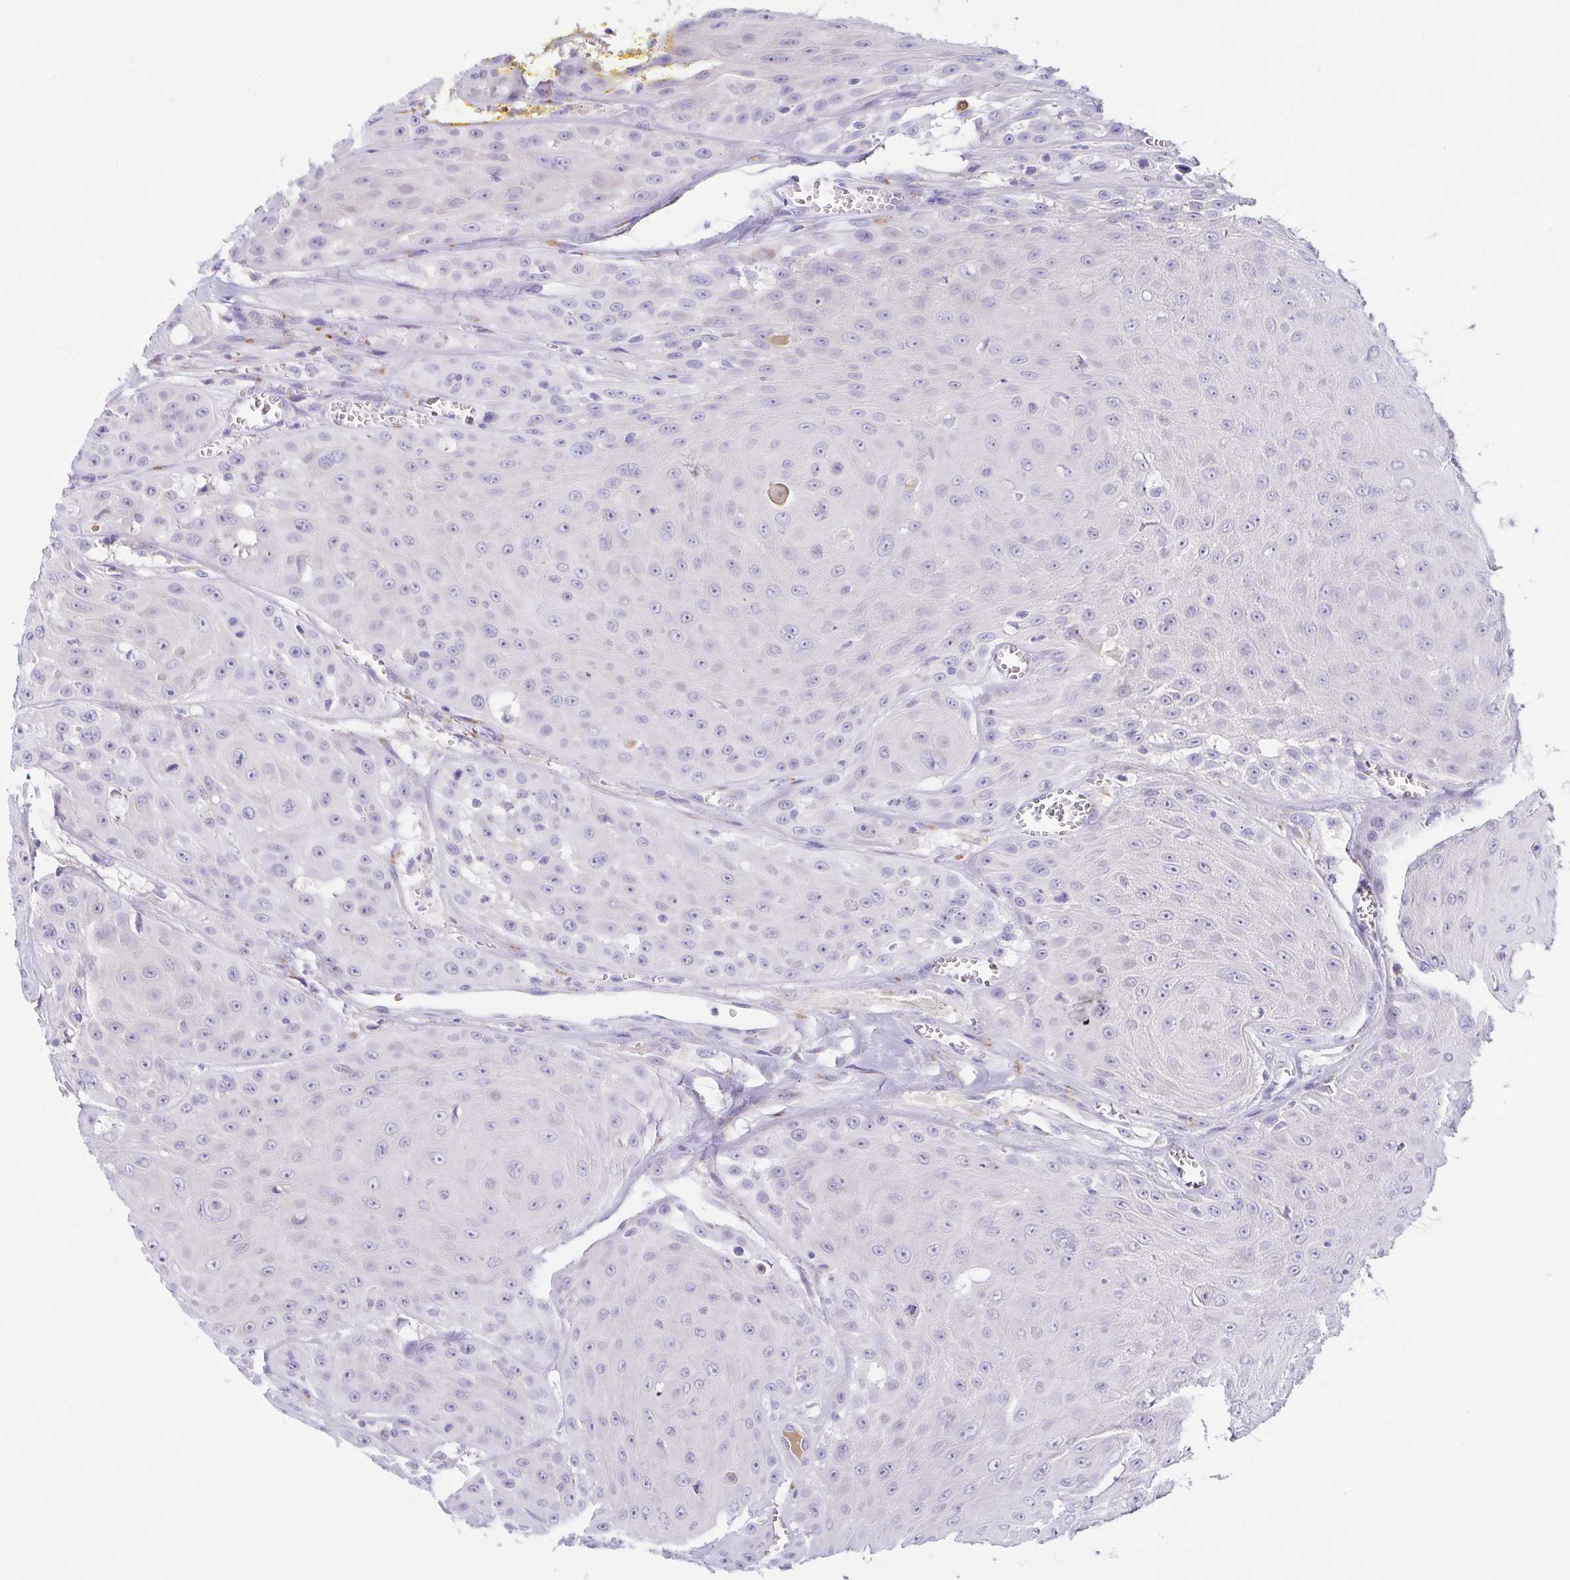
{"staining": {"intensity": "negative", "quantity": "none", "location": "none"}, "tissue": "head and neck cancer", "cell_type": "Tumor cells", "image_type": "cancer", "snomed": [{"axis": "morphology", "description": "Squamous cell carcinoma, NOS"}, {"axis": "topography", "description": "Oral tissue"}, {"axis": "topography", "description": "Head-Neck"}], "caption": "Immunohistochemistry photomicrograph of neoplastic tissue: squamous cell carcinoma (head and neck) stained with DAB (3,3'-diaminobenzidine) displays no significant protein positivity in tumor cells.", "gene": "LDLRAD1", "patient": {"sex": "male", "age": 81}}